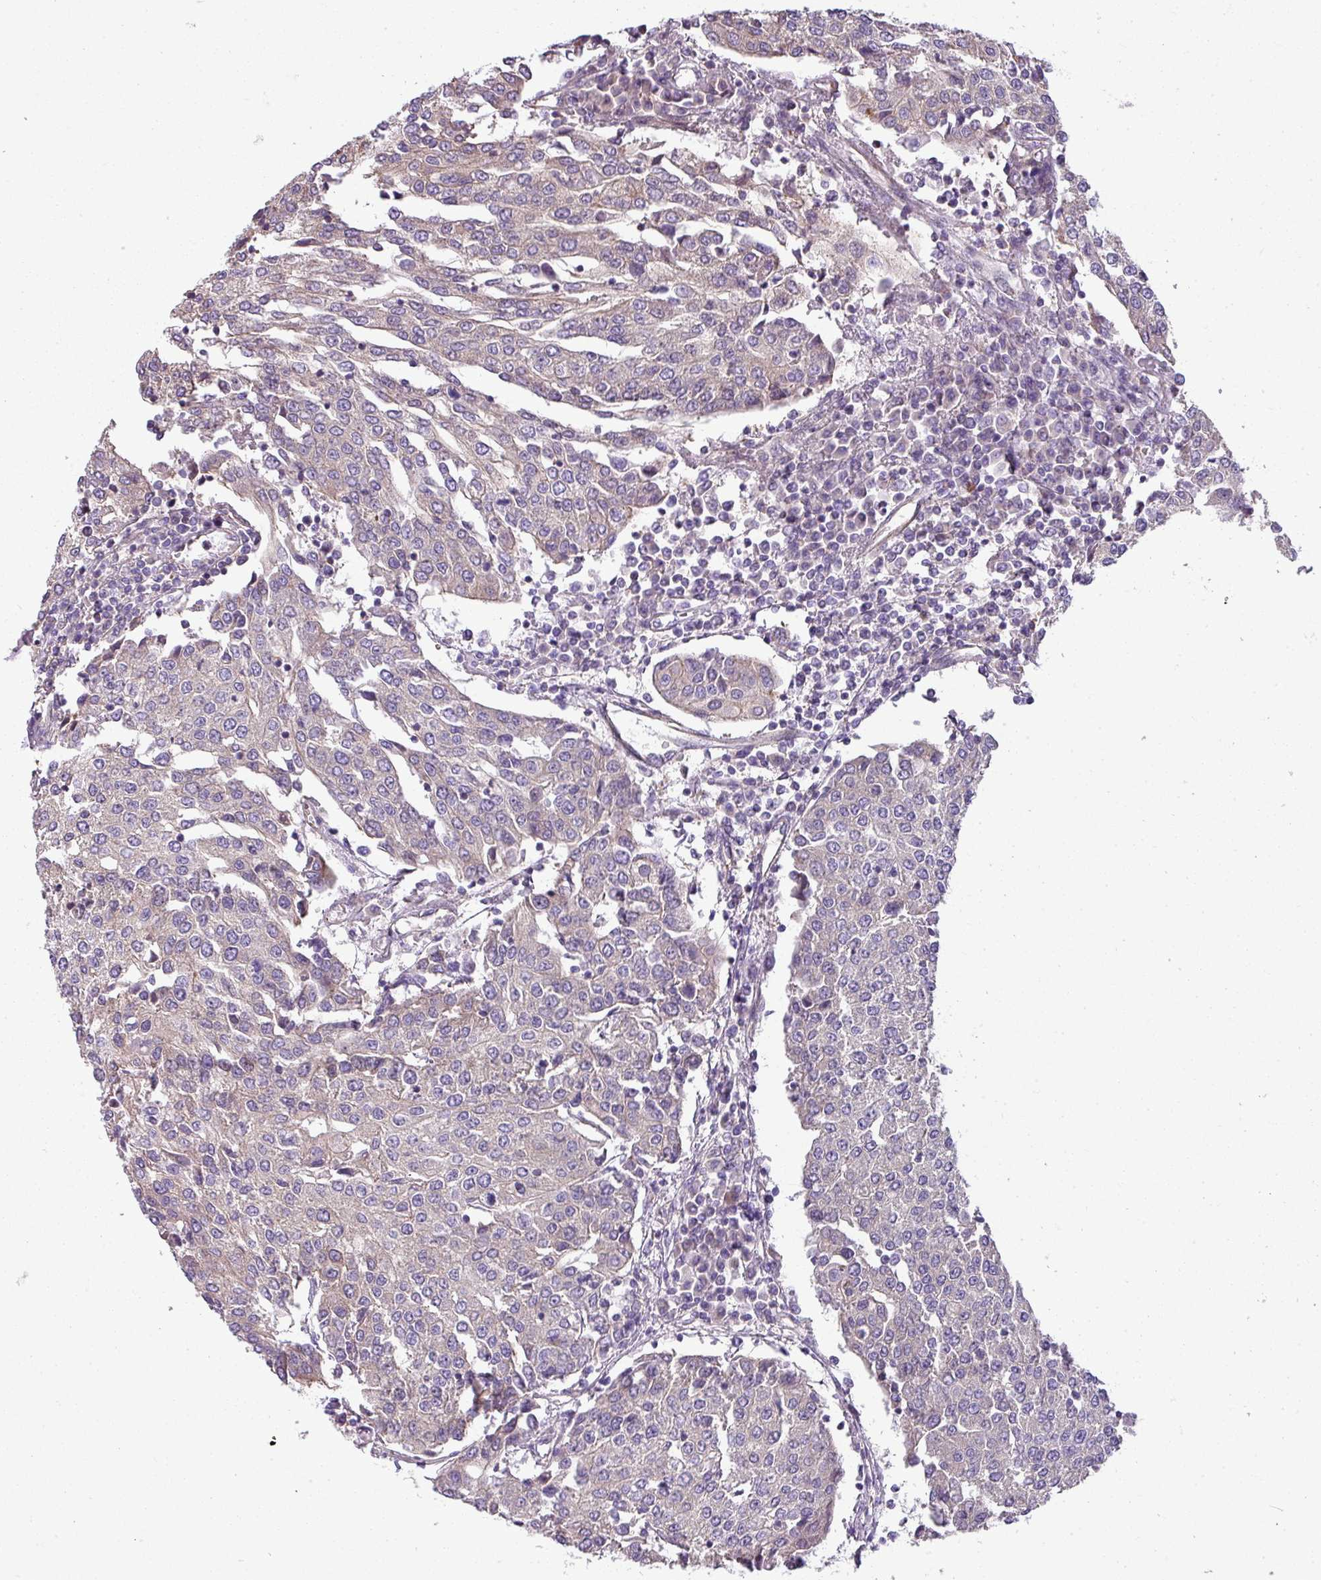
{"staining": {"intensity": "weak", "quantity": "<25%", "location": "cytoplasmic/membranous"}, "tissue": "urothelial cancer", "cell_type": "Tumor cells", "image_type": "cancer", "snomed": [{"axis": "morphology", "description": "Urothelial carcinoma, High grade"}, {"axis": "topography", "description": "Urinary bladder"}], "caption": "This image is of high-grade urothelial carcinoma stained with IHC to label a protein in brown with the nuclei are counter-stained blue. There is no staining in tumor cells. (DAB immunohistochemistry (IHC) with hematoxylin counter stain).", "gene": "PALS2", "patient": {"sex": "female", "age": 85}}